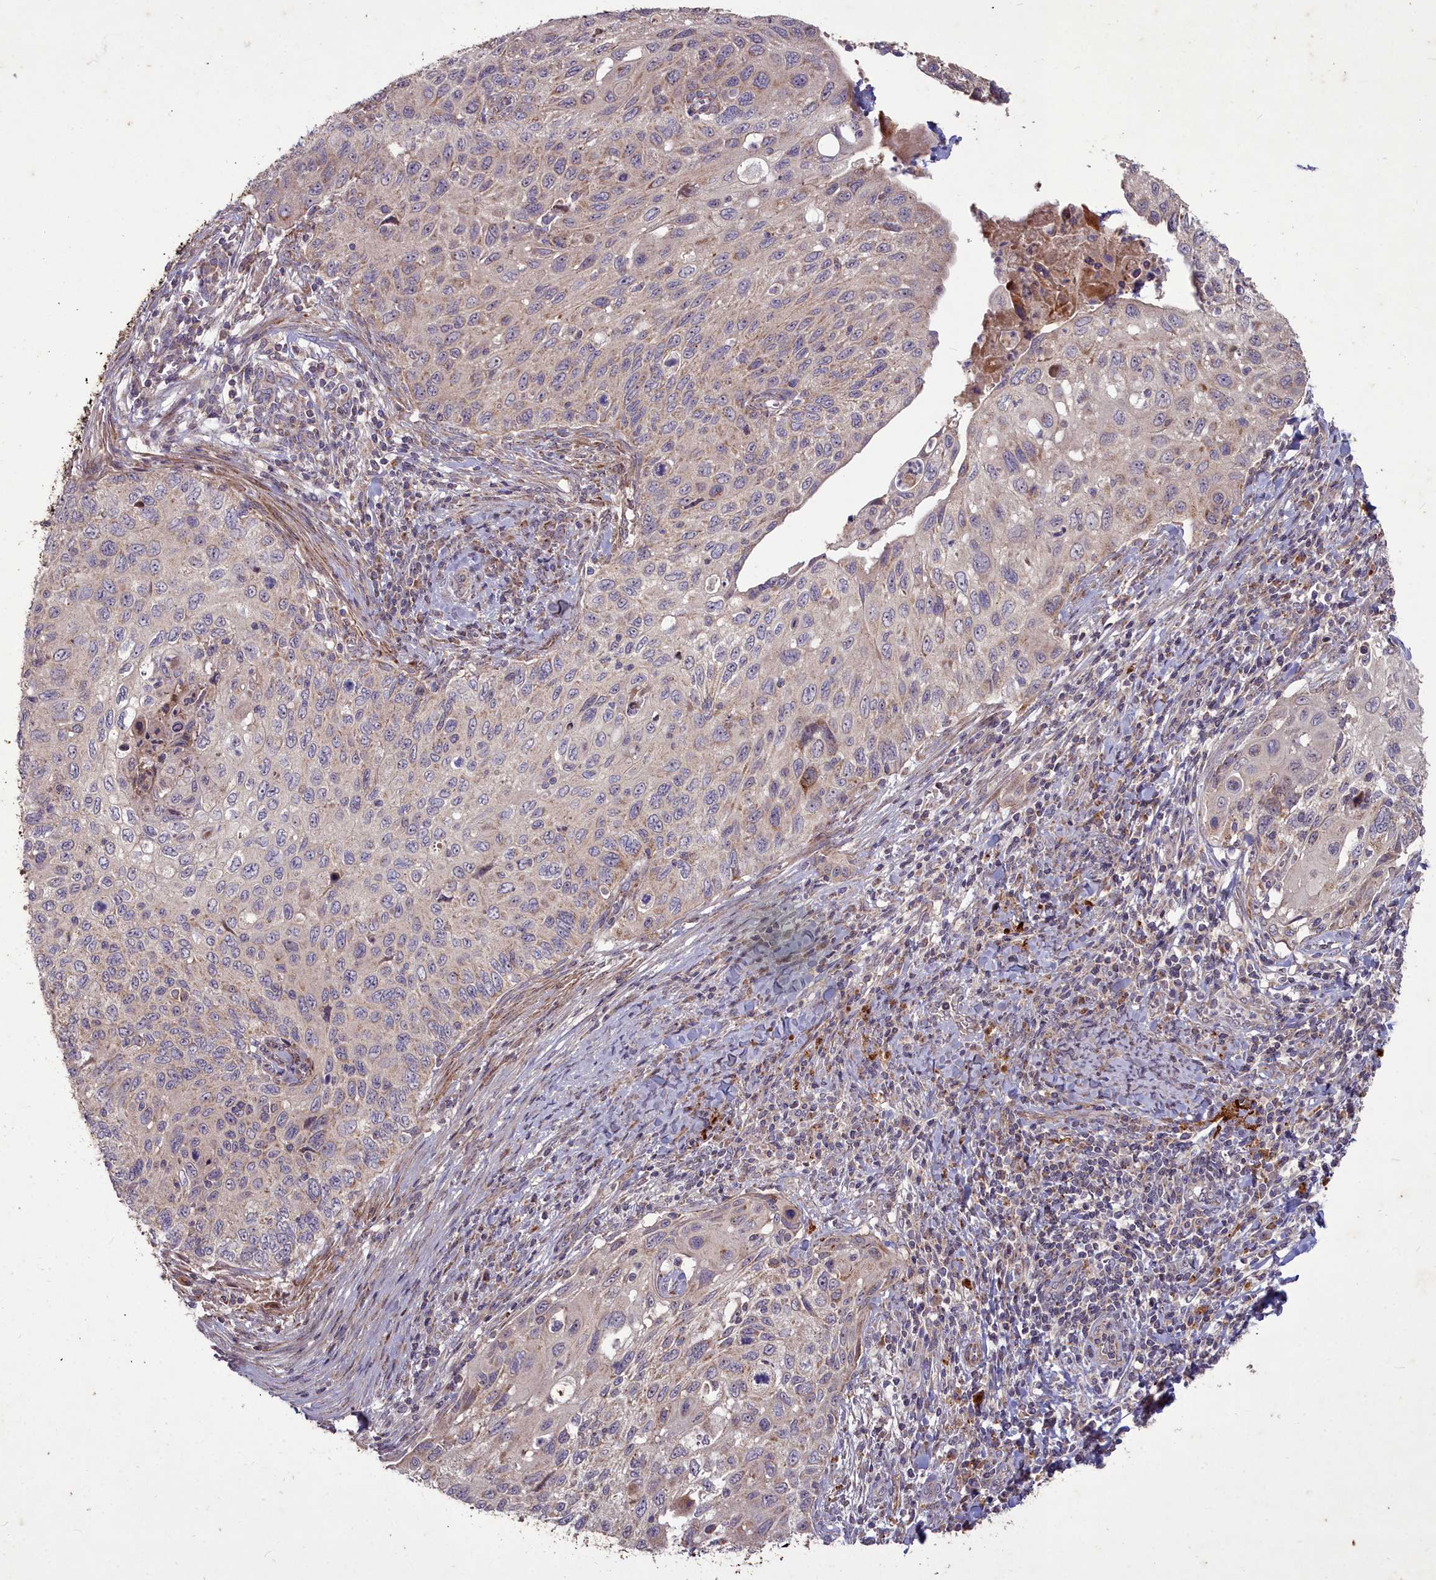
{"staining": {"intensity": "weak", "quantity": "<25%", "location": "cytoplasmic/membranous"}, "tissue": "cervical cancer", "cell_type": "Tumor cells", "image_type": "cancer", "snomed": [{"axis": "morphology", "description": "Squamous cell carcinoma, NOS"}, {"axis": "topography", "description": "Cervix"}], "caption": "Immunohistochemistry of human cervical cancer shows no staining in tumor cells. (DAB immunohistochemistry with hematoxylin counter stain).", "gene": "COX11", "patient": {"sex": "female", "age": 70}}